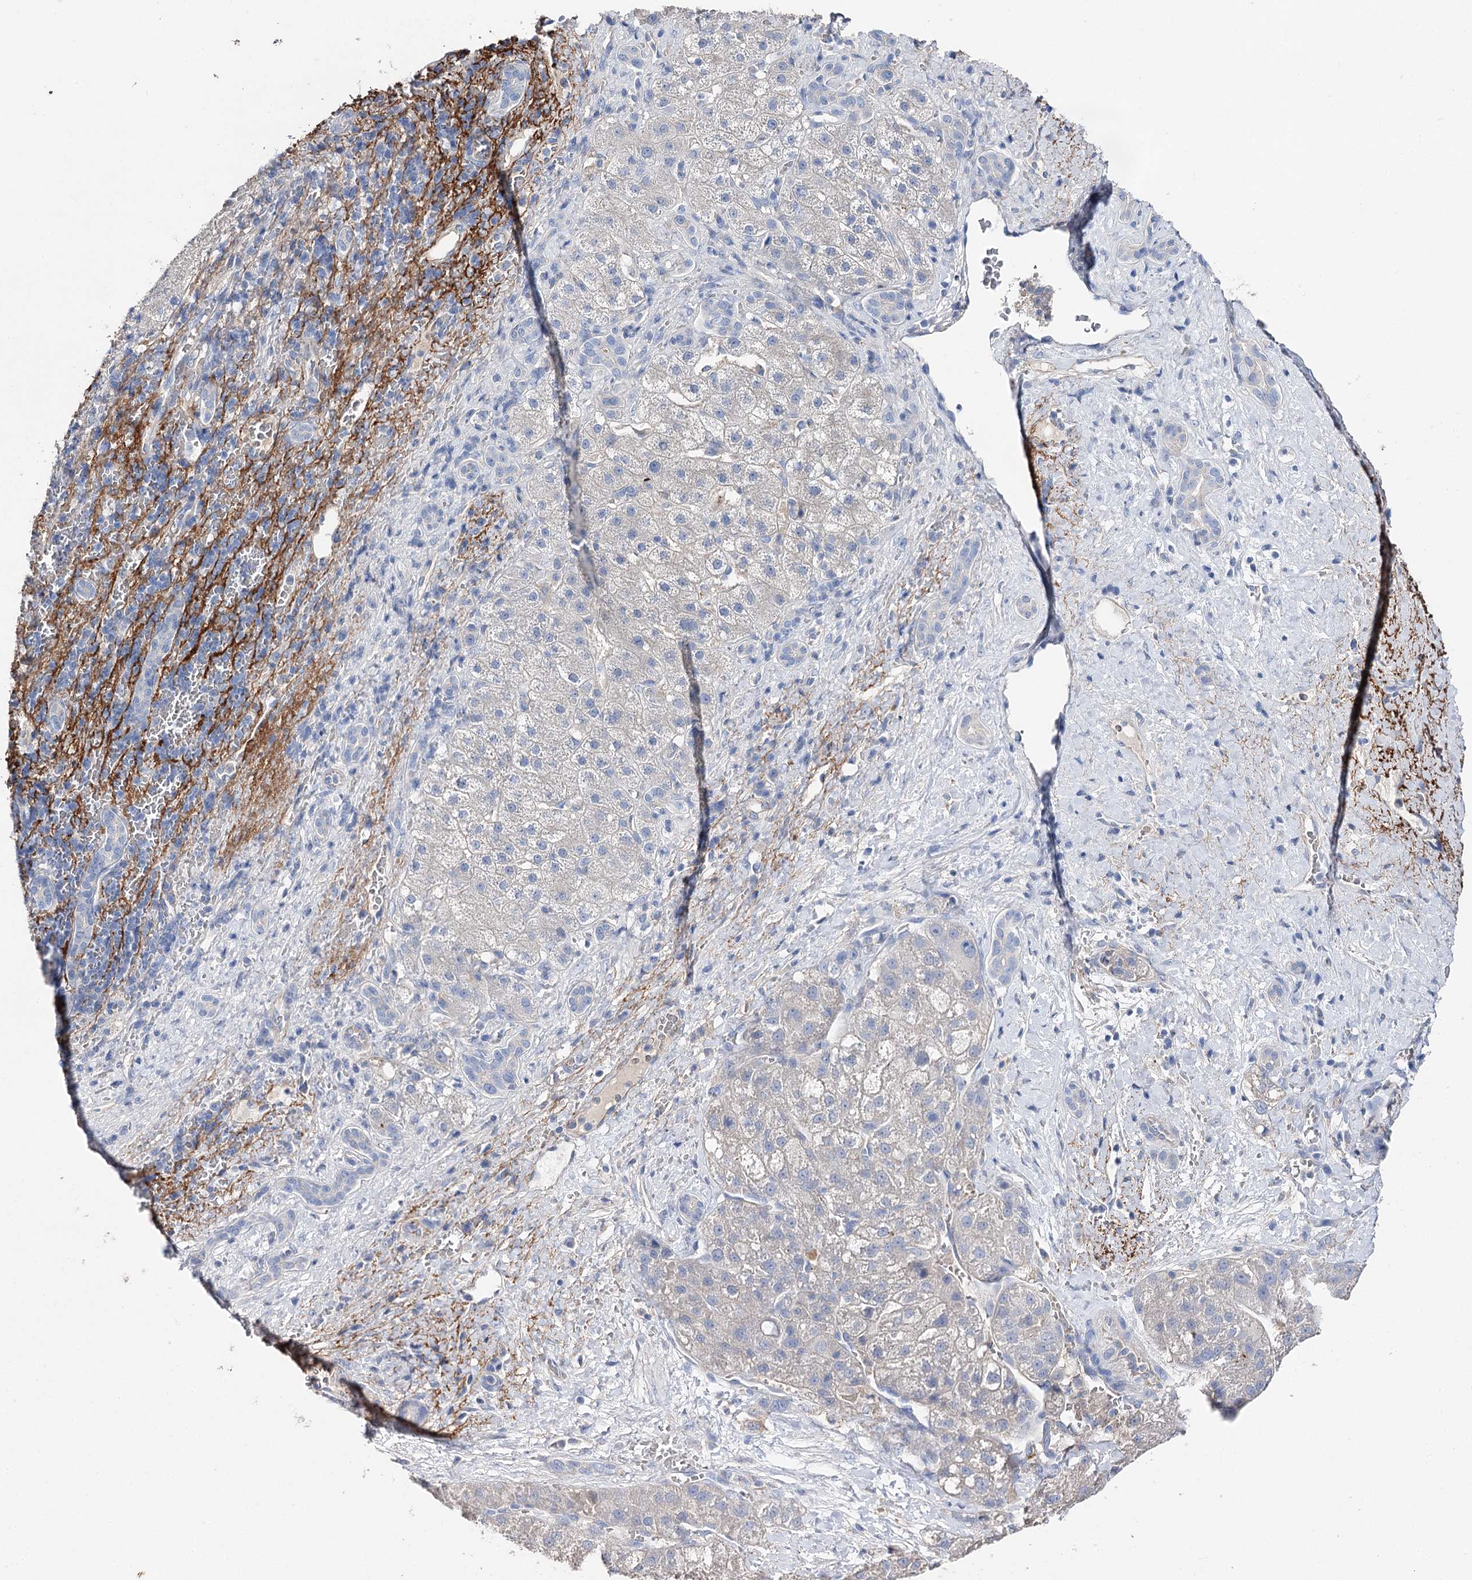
{"staining": {"intensity": "negative", "quantity": "none", "location": "none"}, "tissue": "liver cancer", "cell_type": "Tumor cells", "image_type": "cancer", "snomed": [{"axis": "morphology", "description": "Normal tissue, NOS"}, {"axis": "morphology", "description": "Carcinoma, Hepatocellular, NOS"}, {"axis": "topography", "description": "Liver"}], "caption": "The photomicrograph reveals no staining of tumor cells in liver cancer.", "gene": "EPYC", "patient": {"sex": "male", "age": 57}}